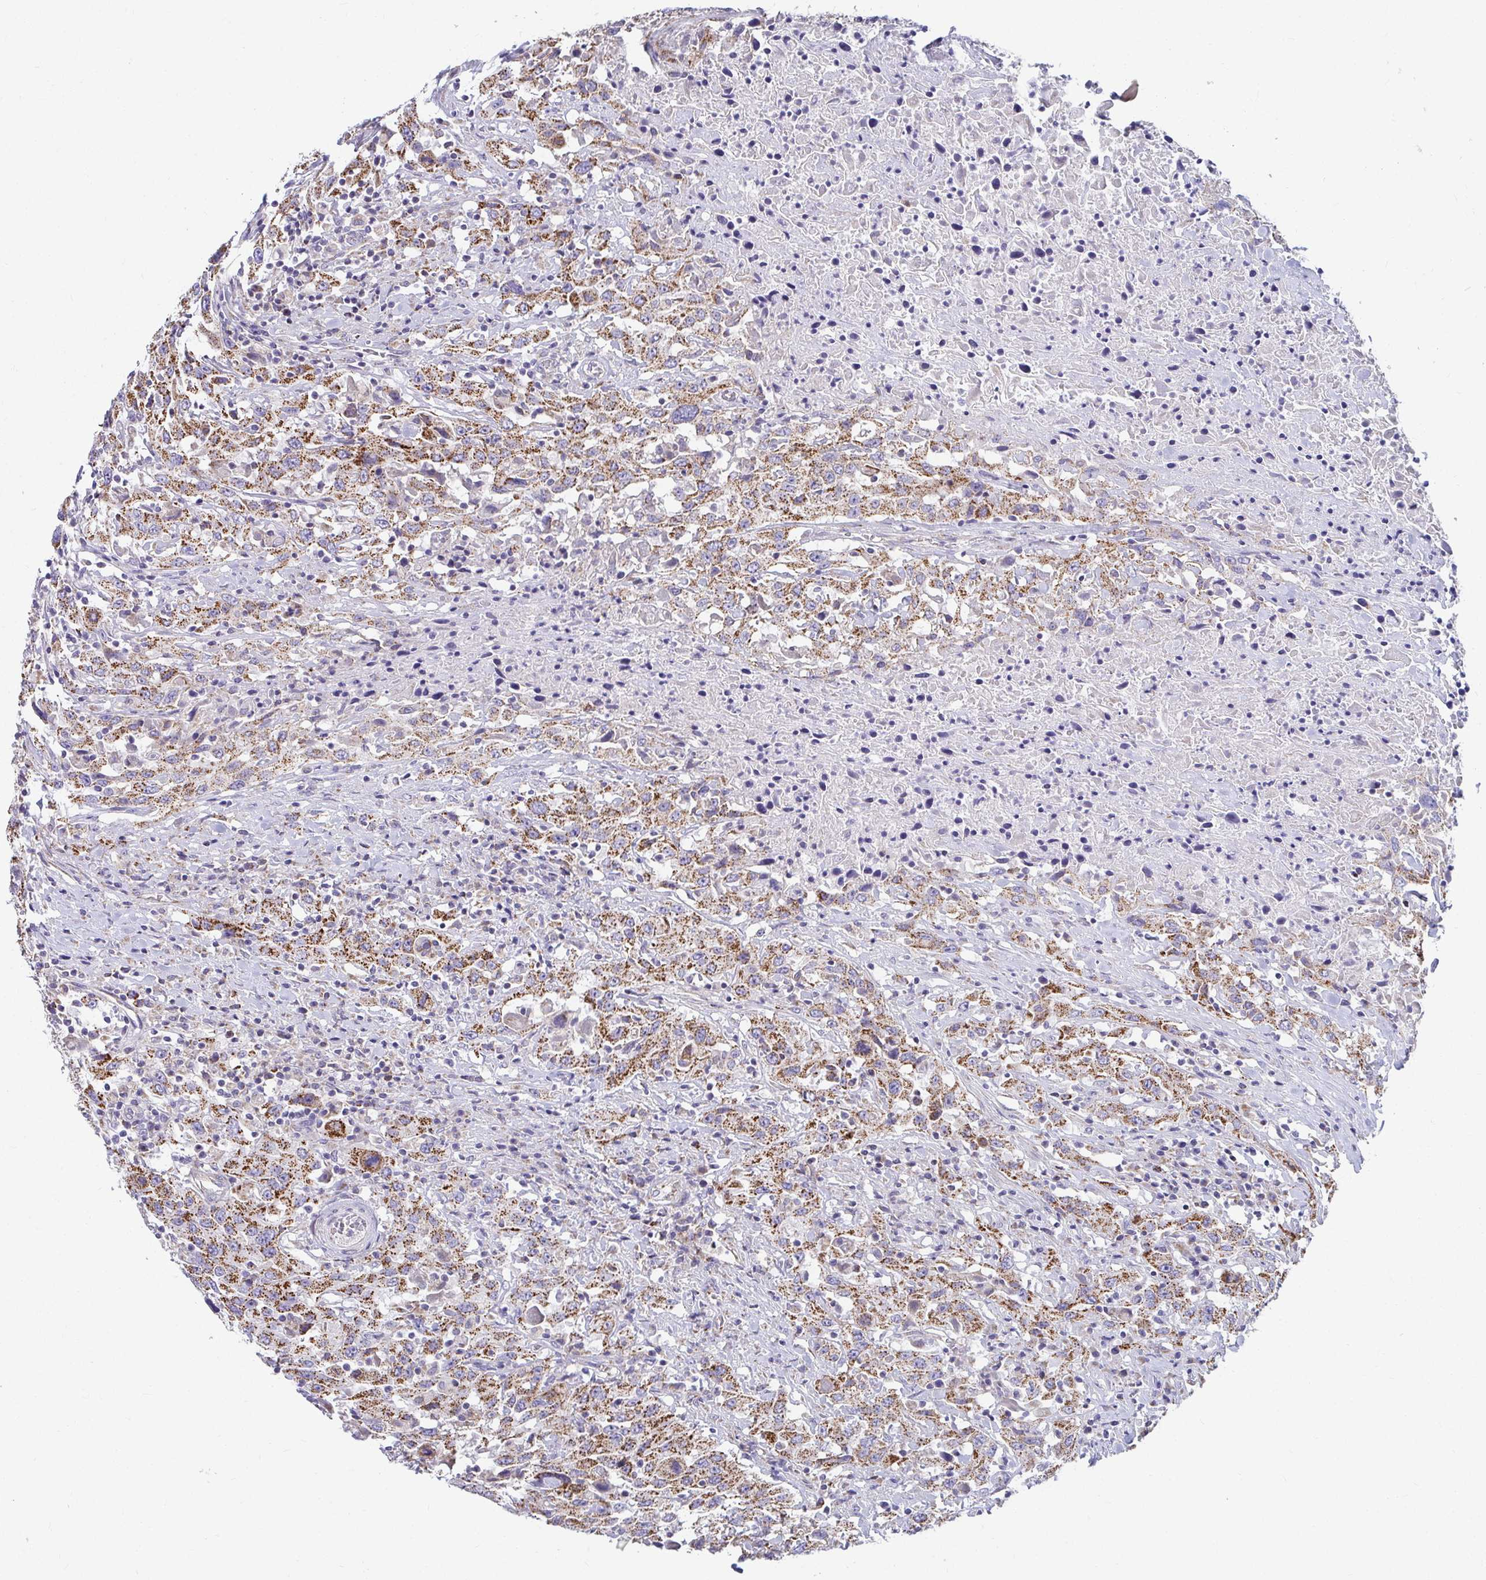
{"staining": {"intensity": "moderate", "quantity": ">75%", "location": "cytoplasmic/membranous"}, "tissue": "urothelial cancer", "cell_type": "Tumor cells", "image_type": "cancer", "snomed": [{"axis": "morphology", "description": "Urothelial carcinoma, High grade"}, {"axis": "topography", "description": "Urinary bladder"}], "caption": "Human urothelial cancer stained with a protein marker displays moderate staining in tumor cells.", "gene": "EXOC5", "patient": {"sex": "male", "age": 61}}